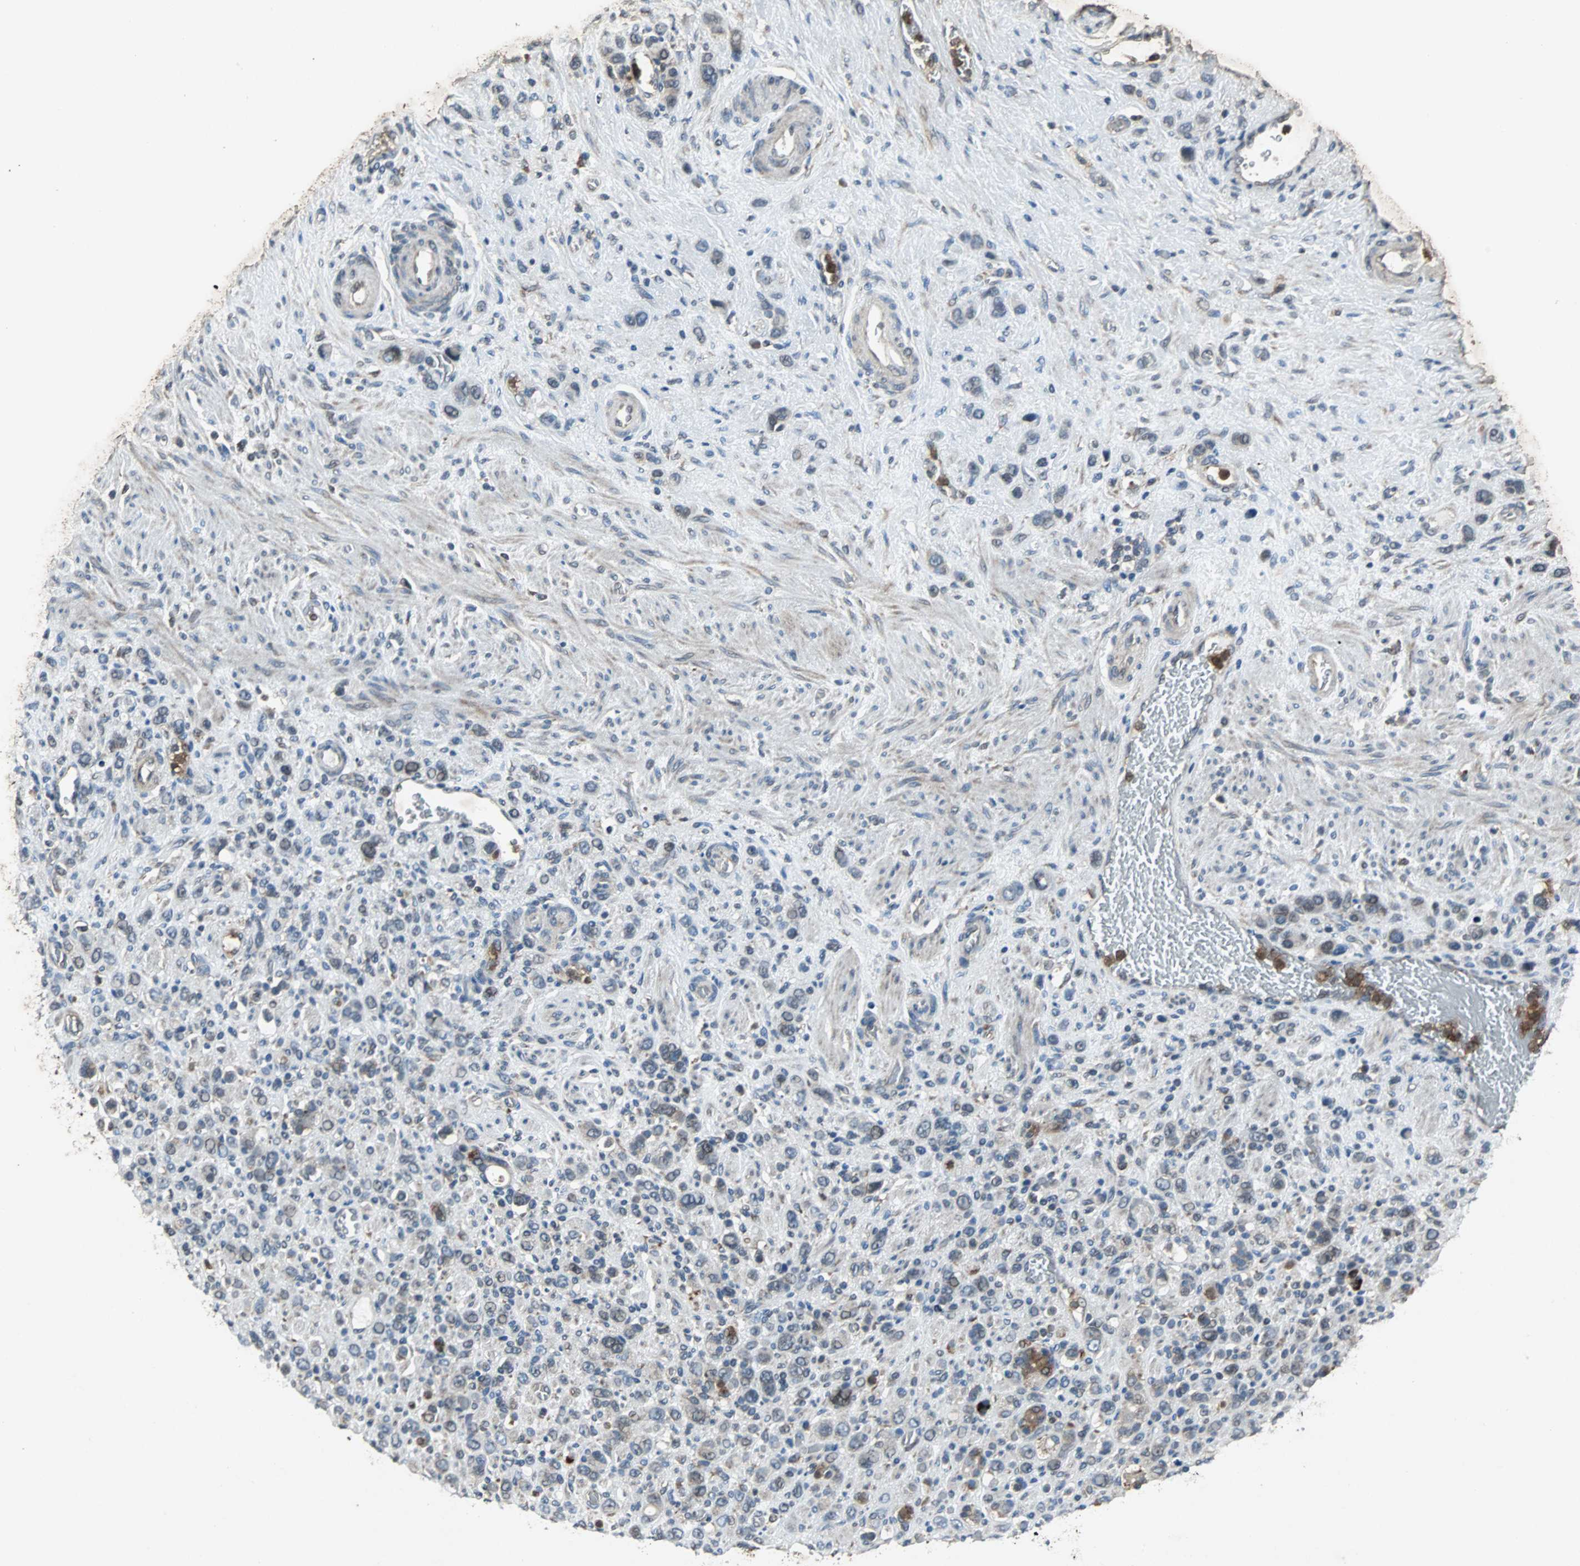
{"staining": {"intensity": "weak", "quantity": "<25%", "location": "cytoplasmic/membranous"}, "tissue": "stomach cancer", "cell_type": "Tumor cells", "image_type": "cancer", "snomed": [{"axis": "morphology", "description": "Normal tissue, NOS"}, {"axis": "morphology", "description": "Adenocarcinoma, NOS"}, {"axis": "morphology", "description": "Adenocarcinoma, High grade"}, {"axis": "topography", "description": "Stomach, upper"}, {"axis": "topography", "description": "Stomach"}], "caption": "IHC photomicrograph of human stomach cancer (adenocarcinoma) stained for a protein (brown), which demonstrates no staining in tumor cells. The staining is performed using DAB brown chromogen with nuclei counter-stained in using hematoxylin.", "gene": "SOS1", "patient": {"sex": "female", "age": 65}}